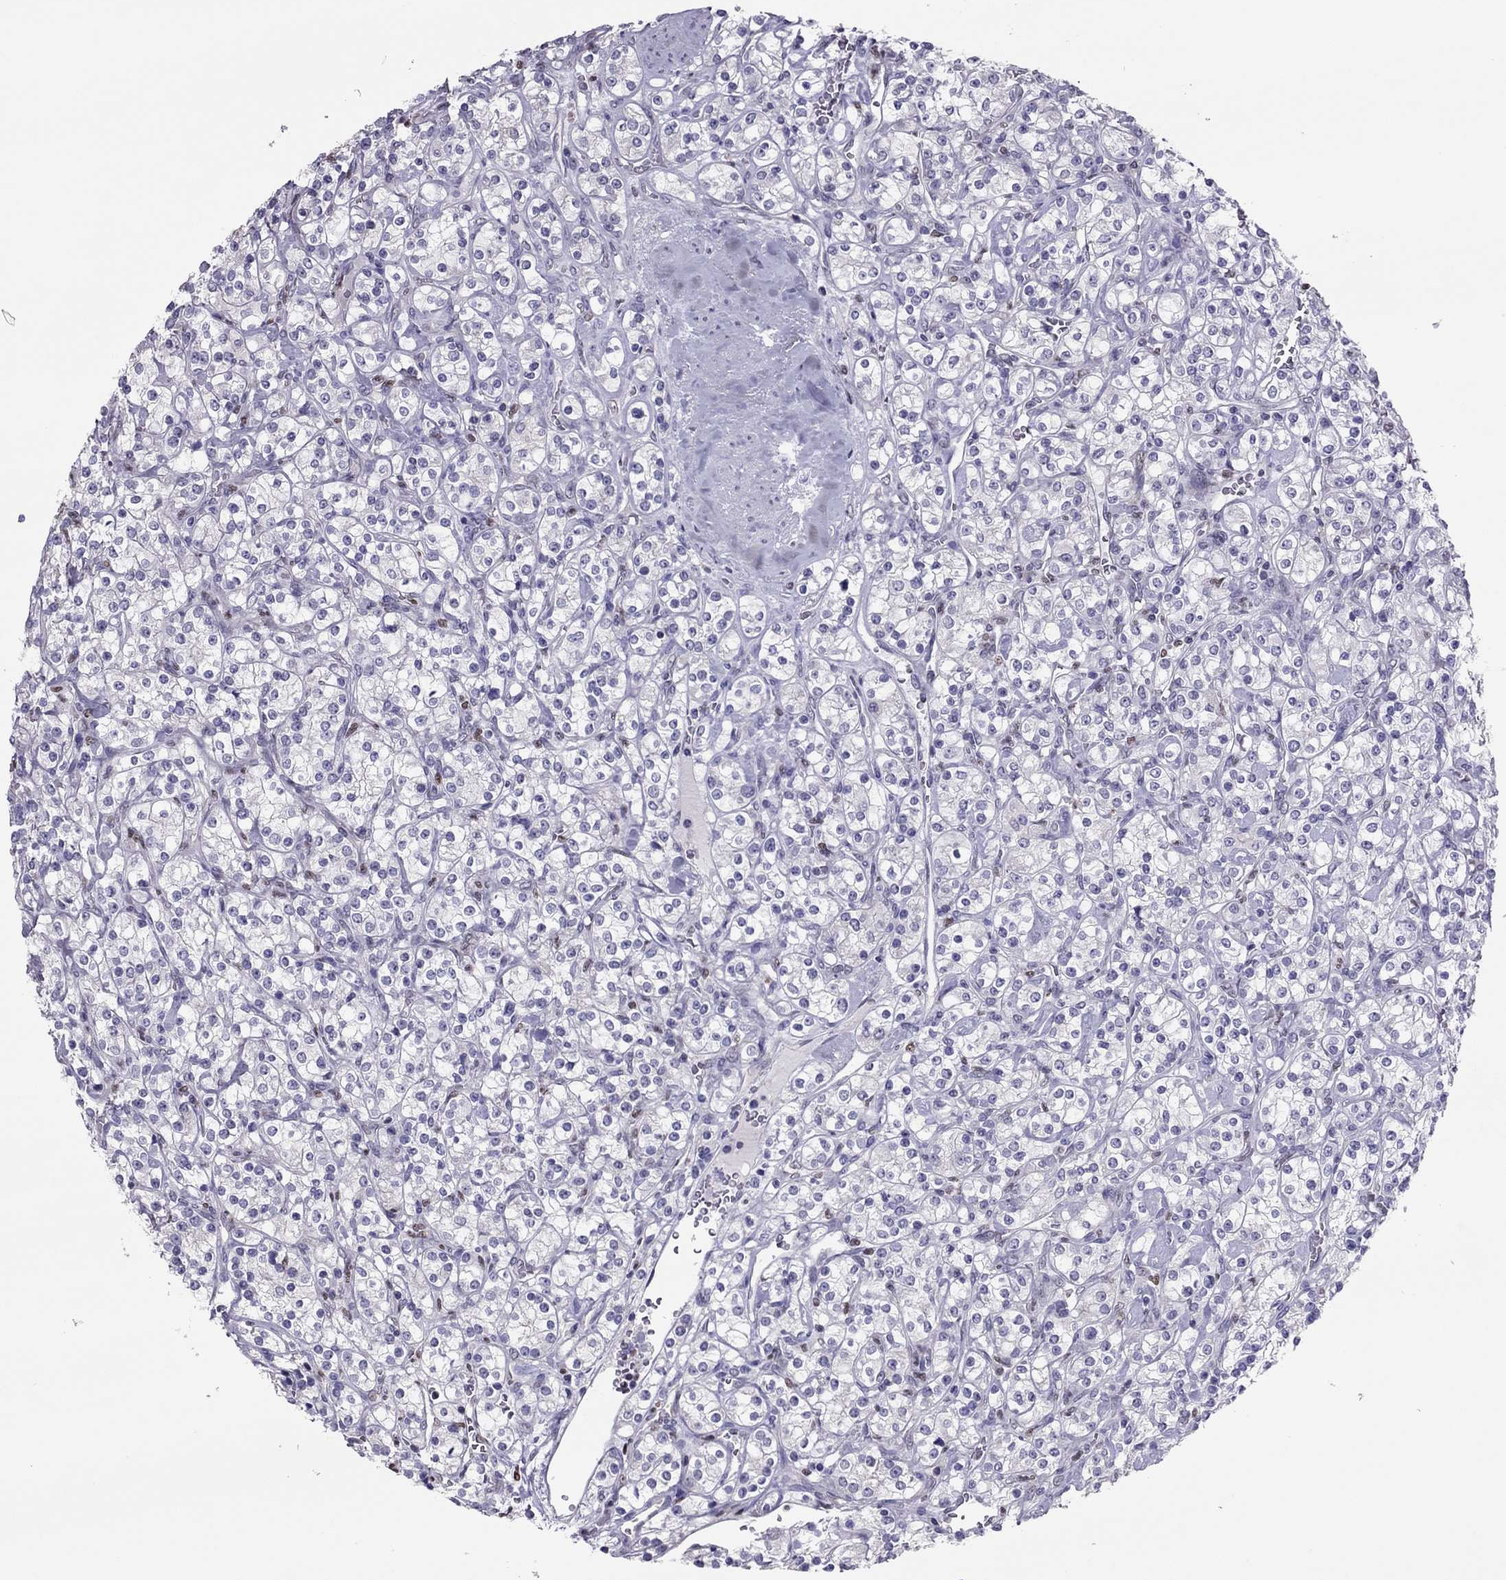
{"staining": {"intensity": "negative", "quantity": "none", "location": "none"}, "tissue": "renal cancer", "cell_type": "Tumor cells", "image_type": "cancer", "snomed": [{"axis": "morphology", "description": "Adenocarcinoma, NOS"}, {"axis": "topography", "description": "Kidney"}], "caption": "The micrograph shows no significant staining in tumor cells of renal cancer. Nuclei are stained in blue.", "gene": "SPINT3", "patient": {"sex": "male", "age": 77}}